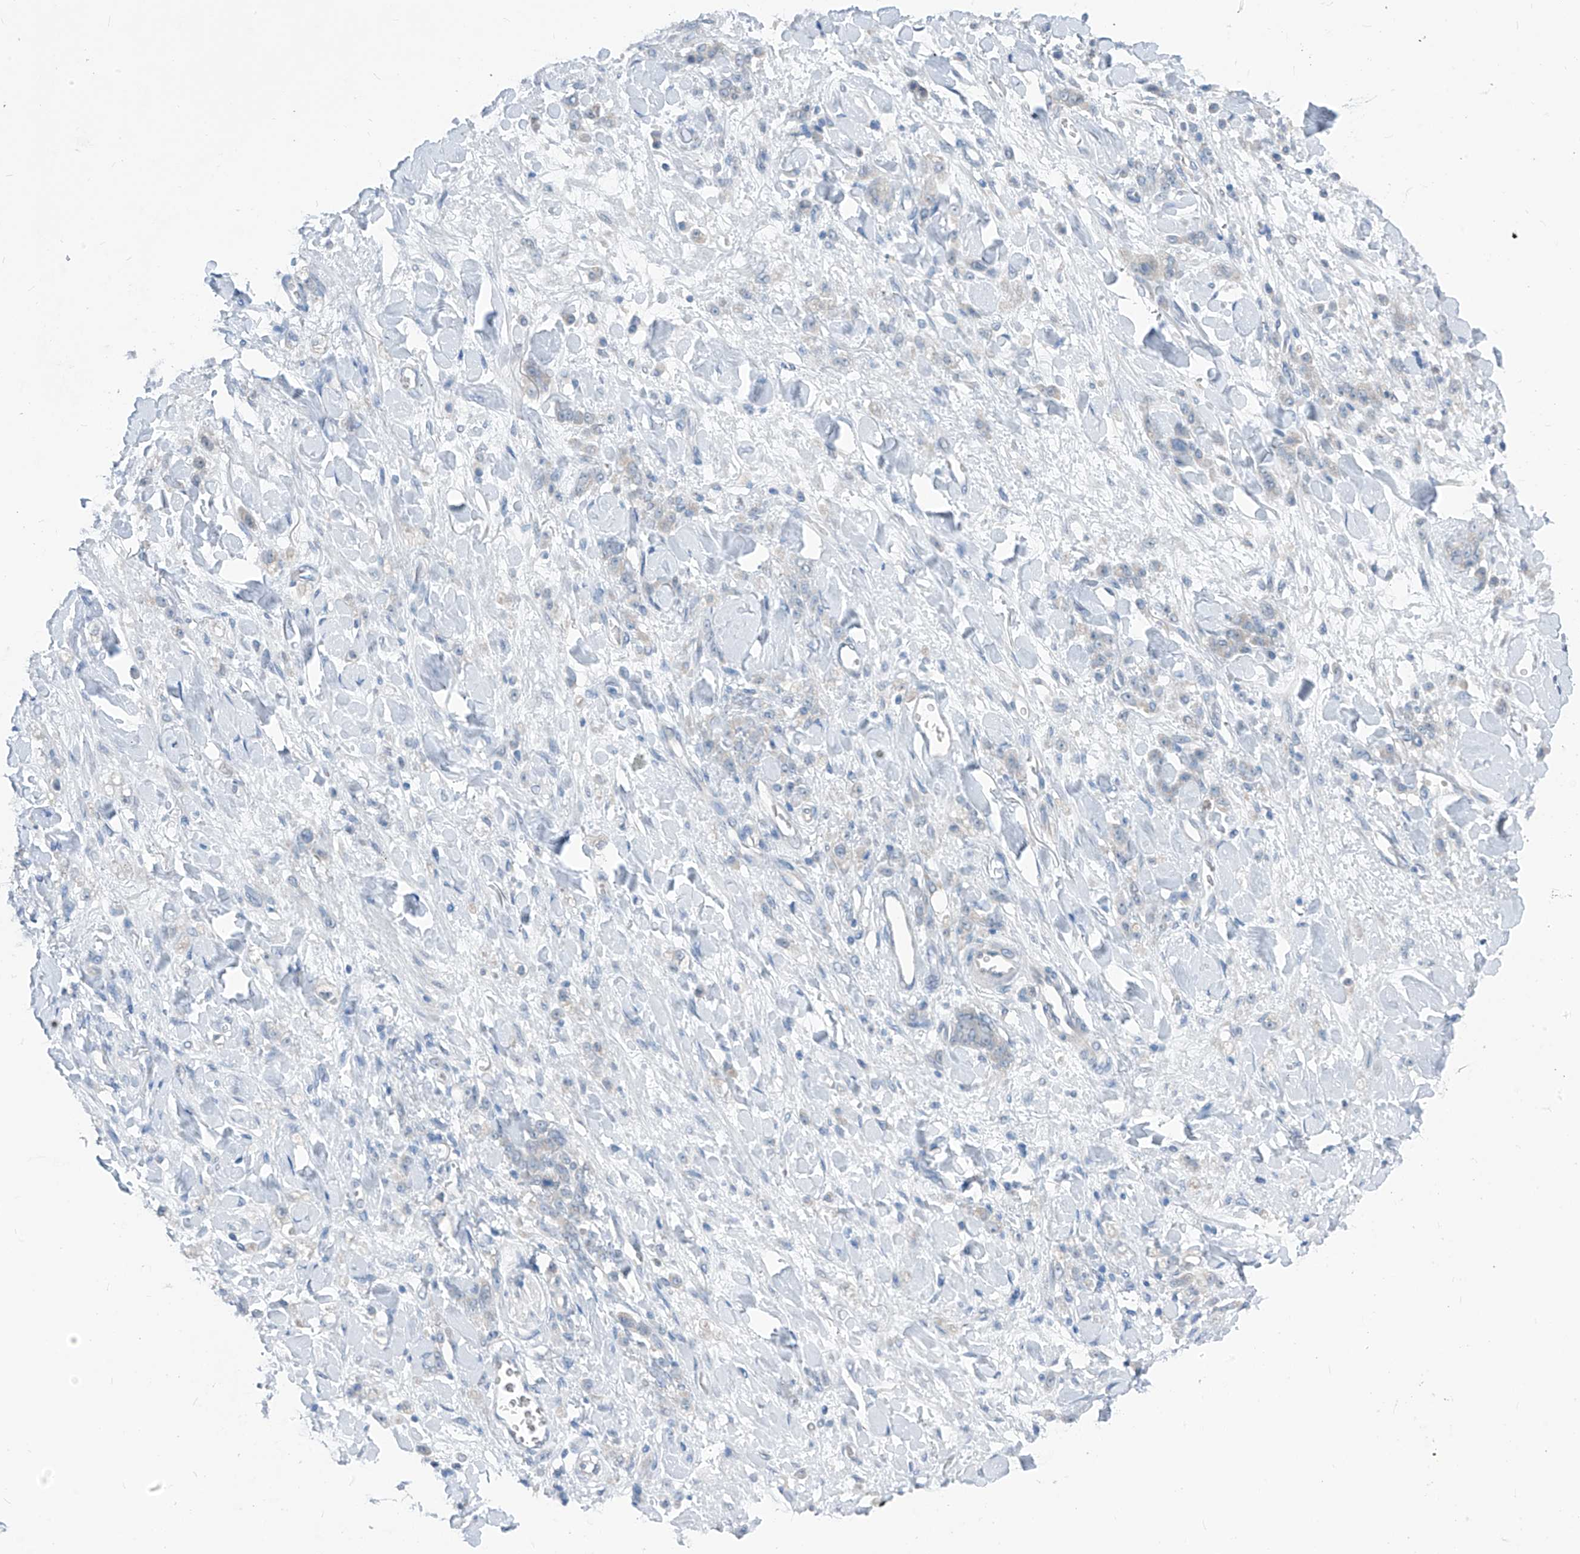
{"staining": {"intensity": "negative", "quantity": "none", "location": "none"}, "tissue": "stomach cancer", "cell_type": "Tumor cells", "image_type": "cancer", "snomed": [{"axis": "morphology", "description": "Normal tissue, NOS"}, {"axis": "morphology", "description": "Adenocarcinoma, NOS"}, {"axis": "topography", "description": "Stomach"}], "caption": "Adenocarcinoma (stomach) was stained to show a protein in brown. There is no significant expression in tumor cells.", "gene": "LDAH", "patient": {"sex": "male", "age": 82}}